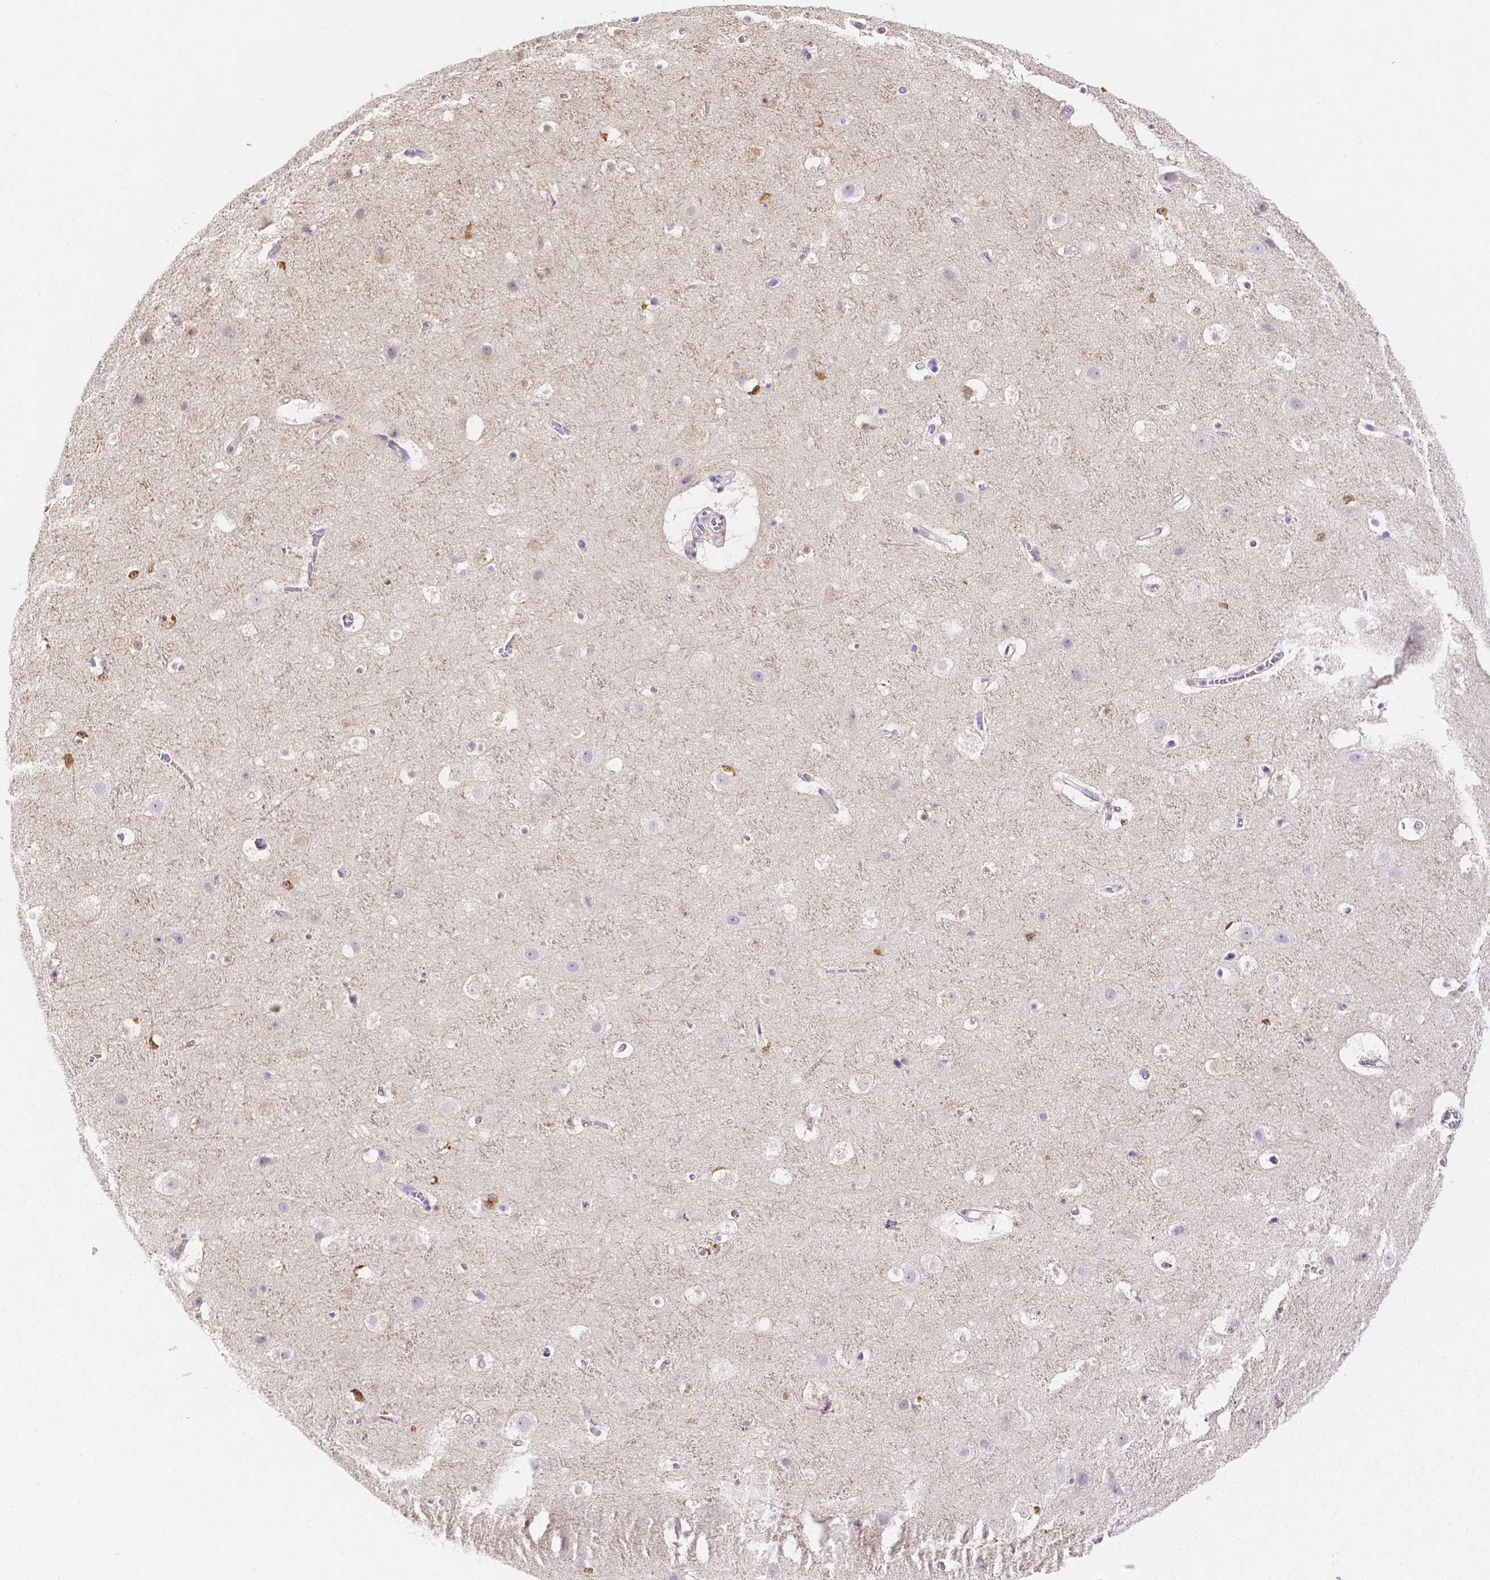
{"staining": {"intensity": "negative", "quantity": "none", "location": "none"}, "tissue": "cerebral cortex", "cell_type": "Endothelial cells", "image_type": "normal", "snomed": [{"axis": "morphology", "description": "Normal tissue, NOS"}, {"axis": "topography", "description": "Cerebral cortex"}], "caption": "Unremarkable cerebral cortex was stained to show a protein in brown. There is no significant positivity in endothelial cells. (Brightfield microscopy of DAB (3,3'-diaminobenzidine) IHC at high magnification).", "gene": "NXPH2", "patient": {"sex": "female", "age": 42}}